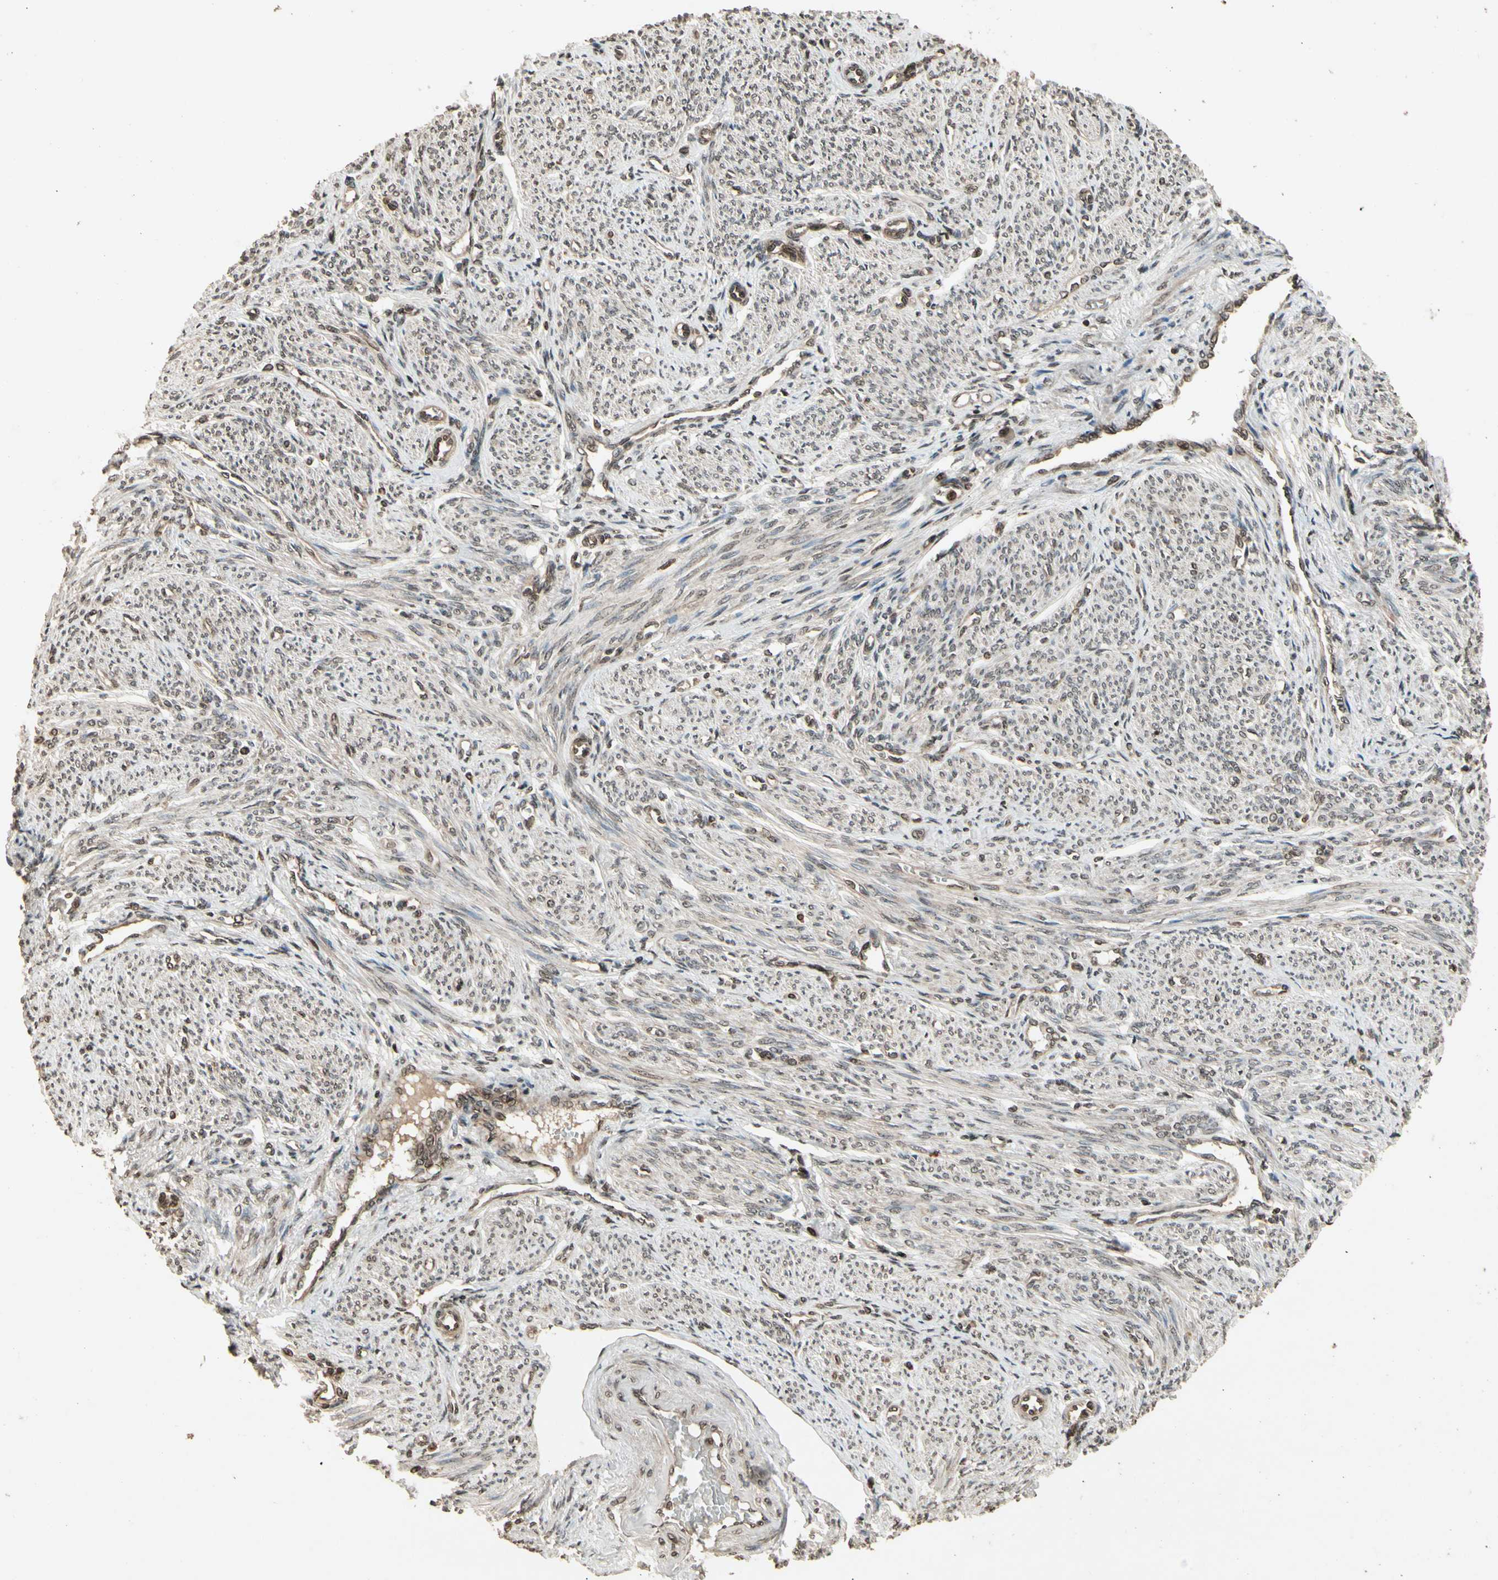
{"staining": {"intensity": "moderate", "quantity": ">75%", "location": "cytoplasmic/membranous"}, "tissue": "smooth muscle", "cell_type": "Smooth muscle cells", "image_type": "normal", "snomed": [{"axis": "morphology", "description": "Normal tissue, NOS"}, {"axis": "topography", "description": "Smooth muscle"}], "caption": "Human smooth muscle stained with a brown dye displays moderate cytoplasmic/membranous positive staining in approximately >75% of smooth muscle cells.", "gene": "GLRX", "patient": {"sex": "female", "age": 65}}